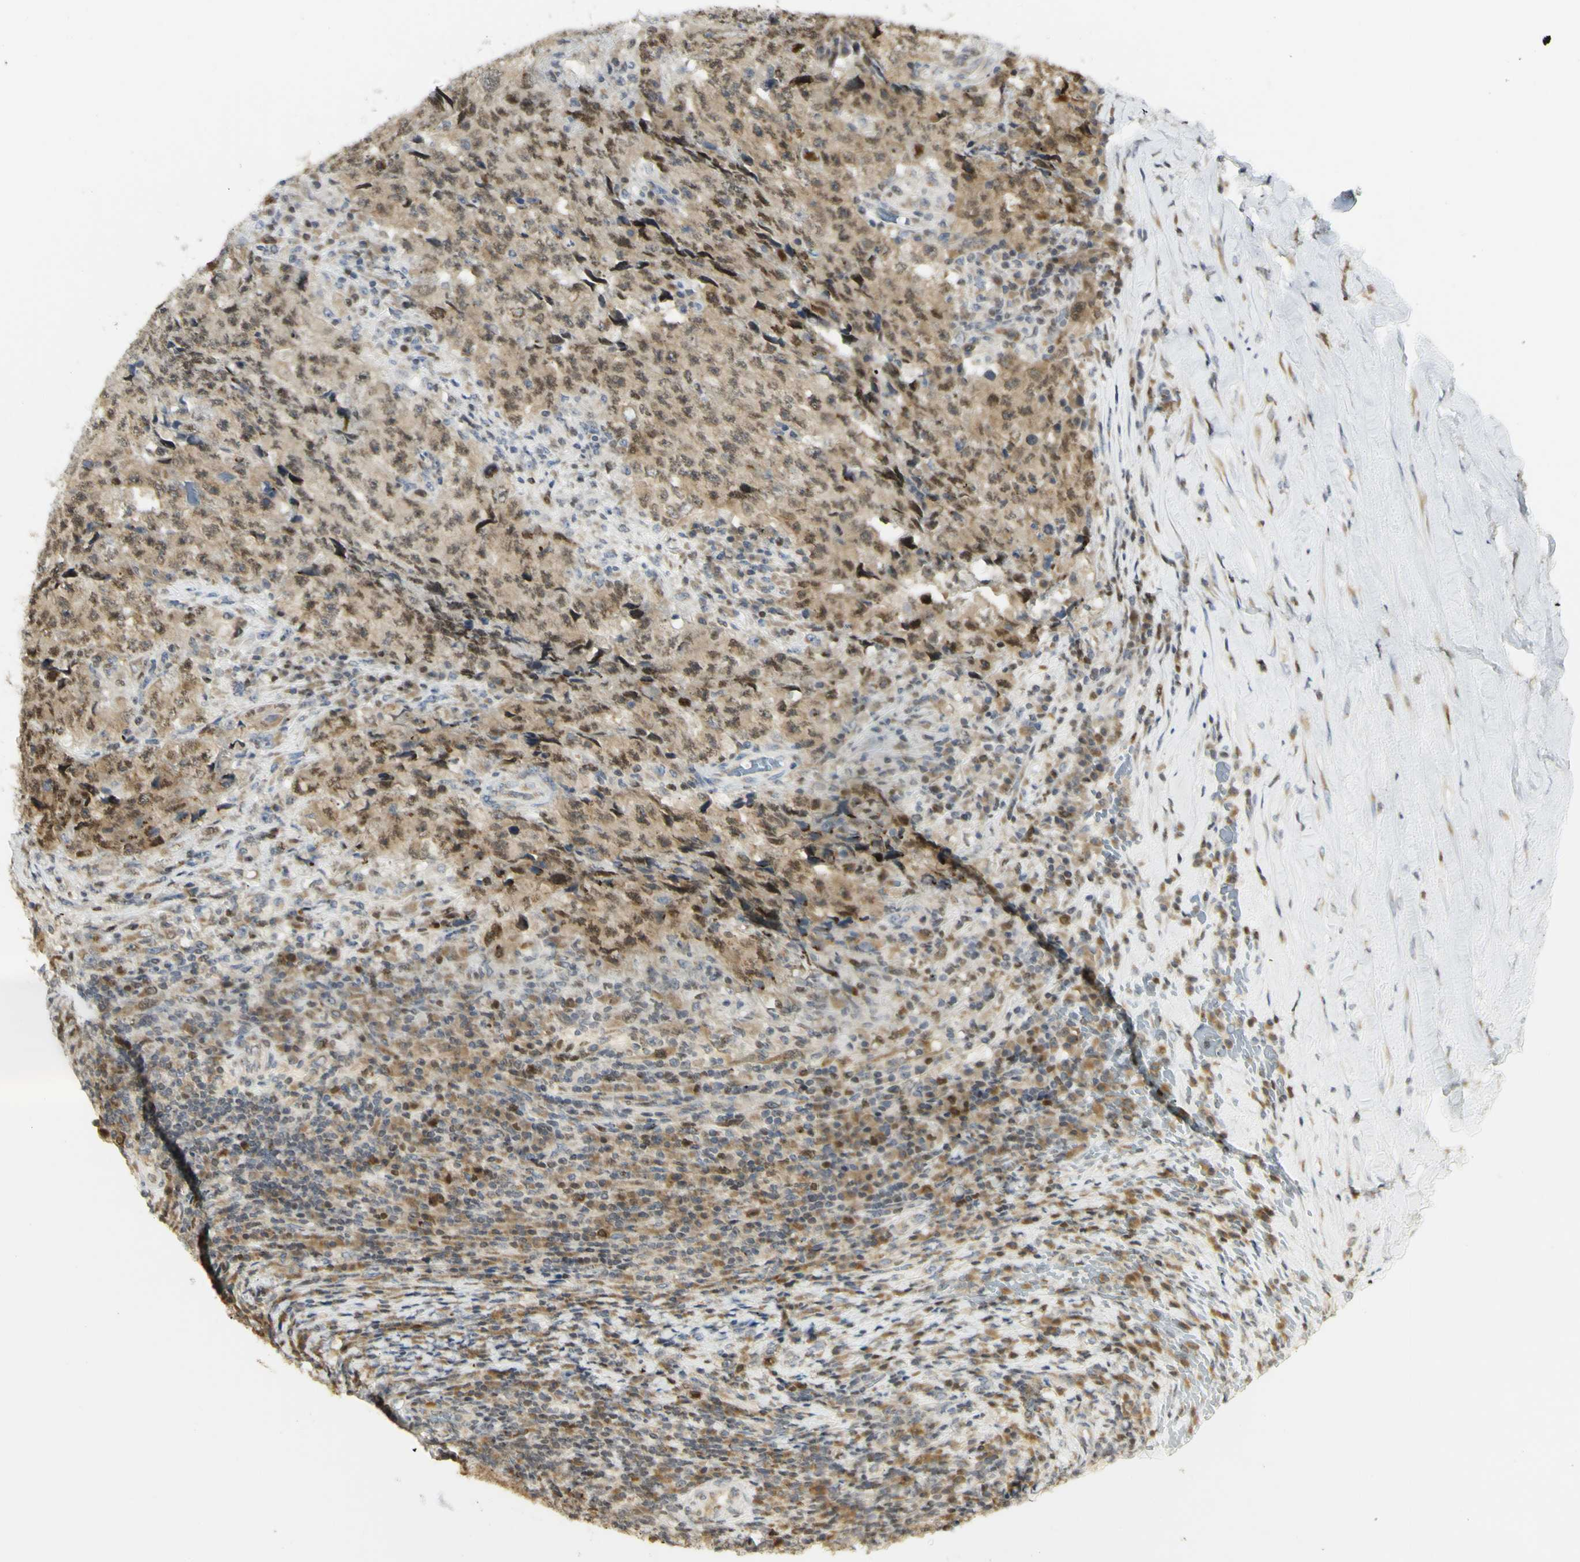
{"staining": {"intensity": "moderate", "quantity": ">75%", "location": "cytoplasmic/membranous,nuclear"}, "tissue": "testis cancer", "cell_type": "Tumor cells", "image_type": "cancer", "snomed": [{"axis": "morphology", "description": "Necrosis, NOS"}, {"axis": "morphology", "description": "Carcinoma, Embryonal, NOS"}, {"axis": "topography", "description": "Testis"}], "caption": "A brown stain shows moderate cytoplasmic/membranous and nuclear expression of a protein in testis cancer (embryonal carcinoma) tumor cells.", "gene": "KIF11", "patient": {"sex": "male", "age": 19}}